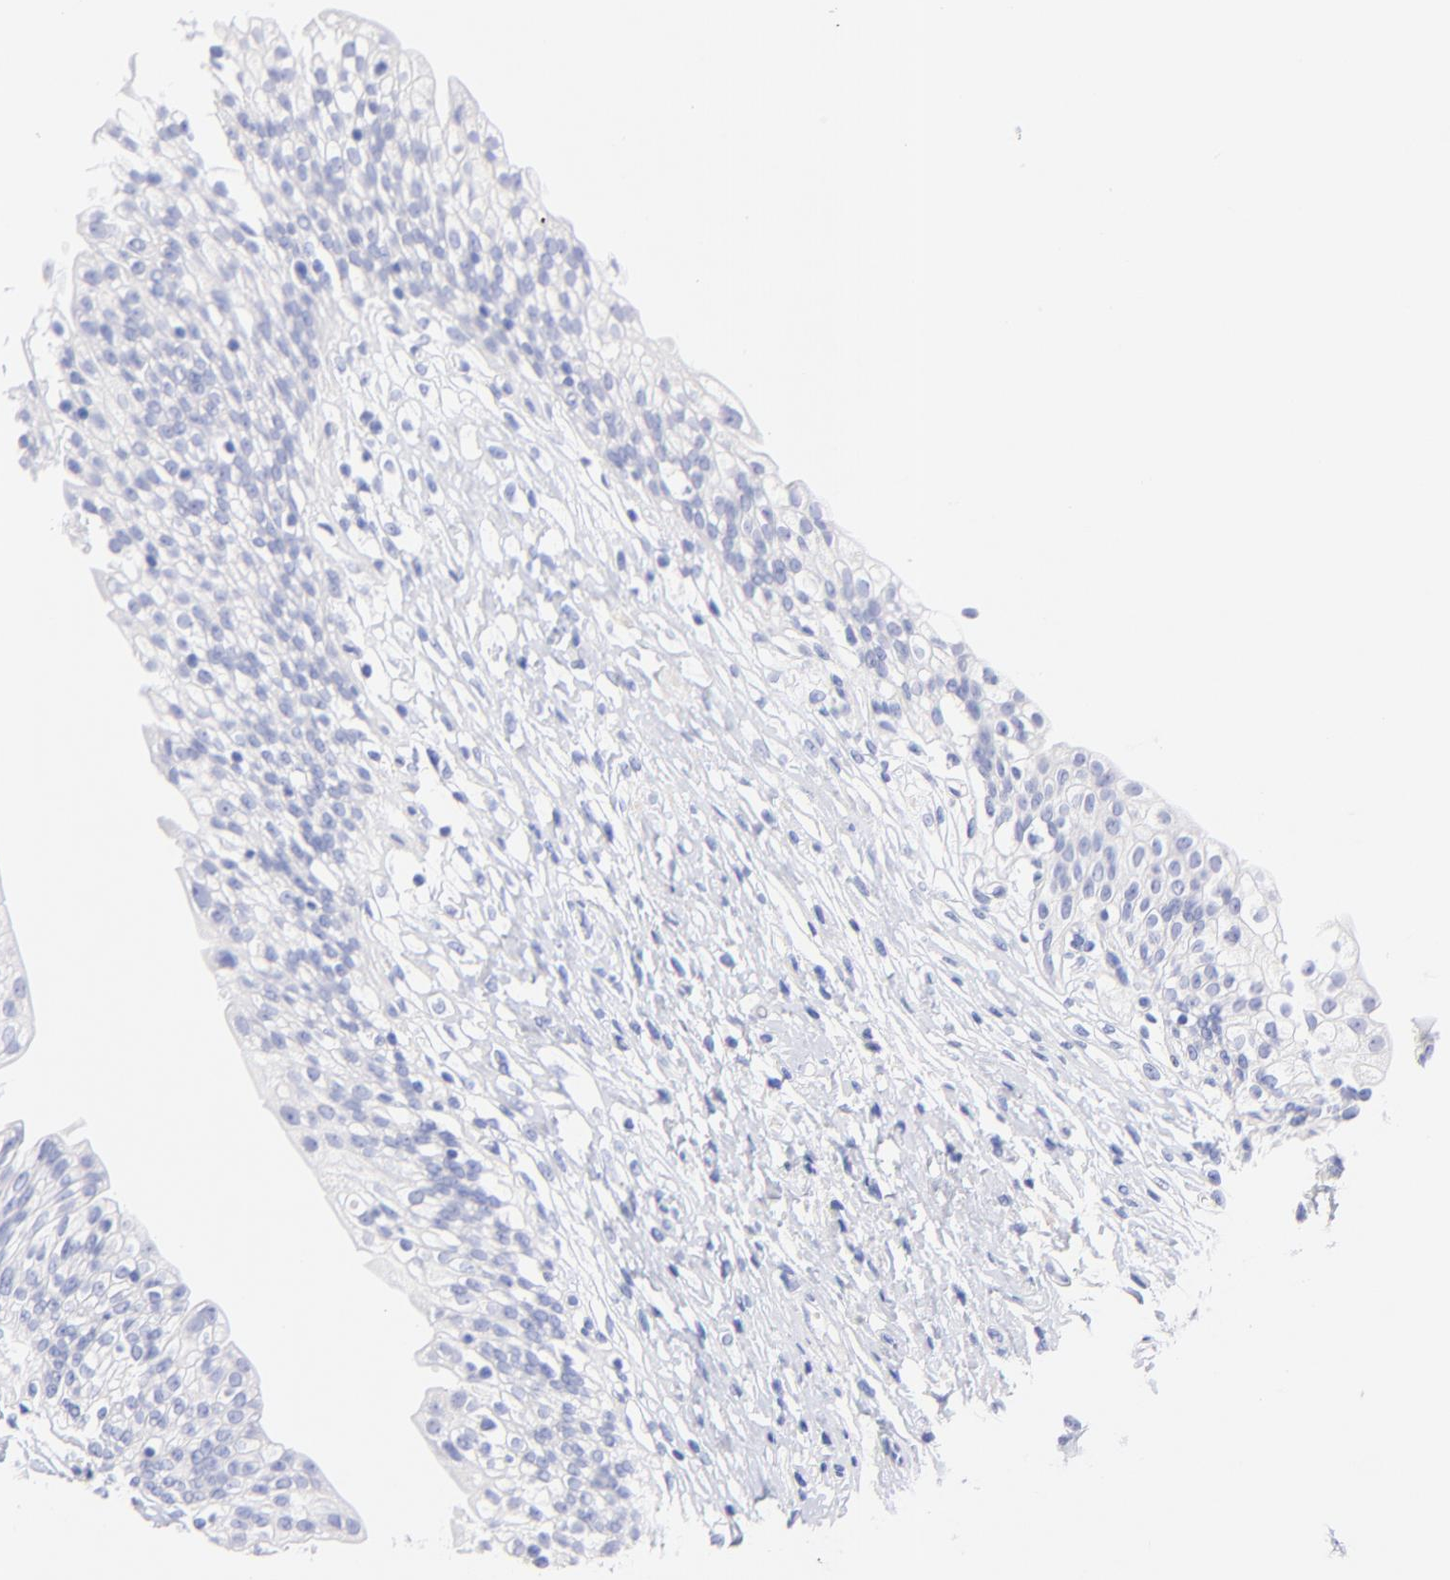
{"staining": {"intensity": "weak", "quantity": "<25%", "location": "cytoplasmic/membranous"}, "tissue": "urinary bladder", "cell_type": "Urothelial cells", "image_type": "normal", "snomed": [{"axis": "morphology", "description": "Normal tissue, NOS"}, {"axis": "topography", "description": "Urinary bladder"}], "caption": "DAB immunohistochemical staining of benign human urinary bladder reveals no significant expression in urothelial cells.", "gene": "C1QTNF6", "patient": {"sex": "female", "age": 80}}